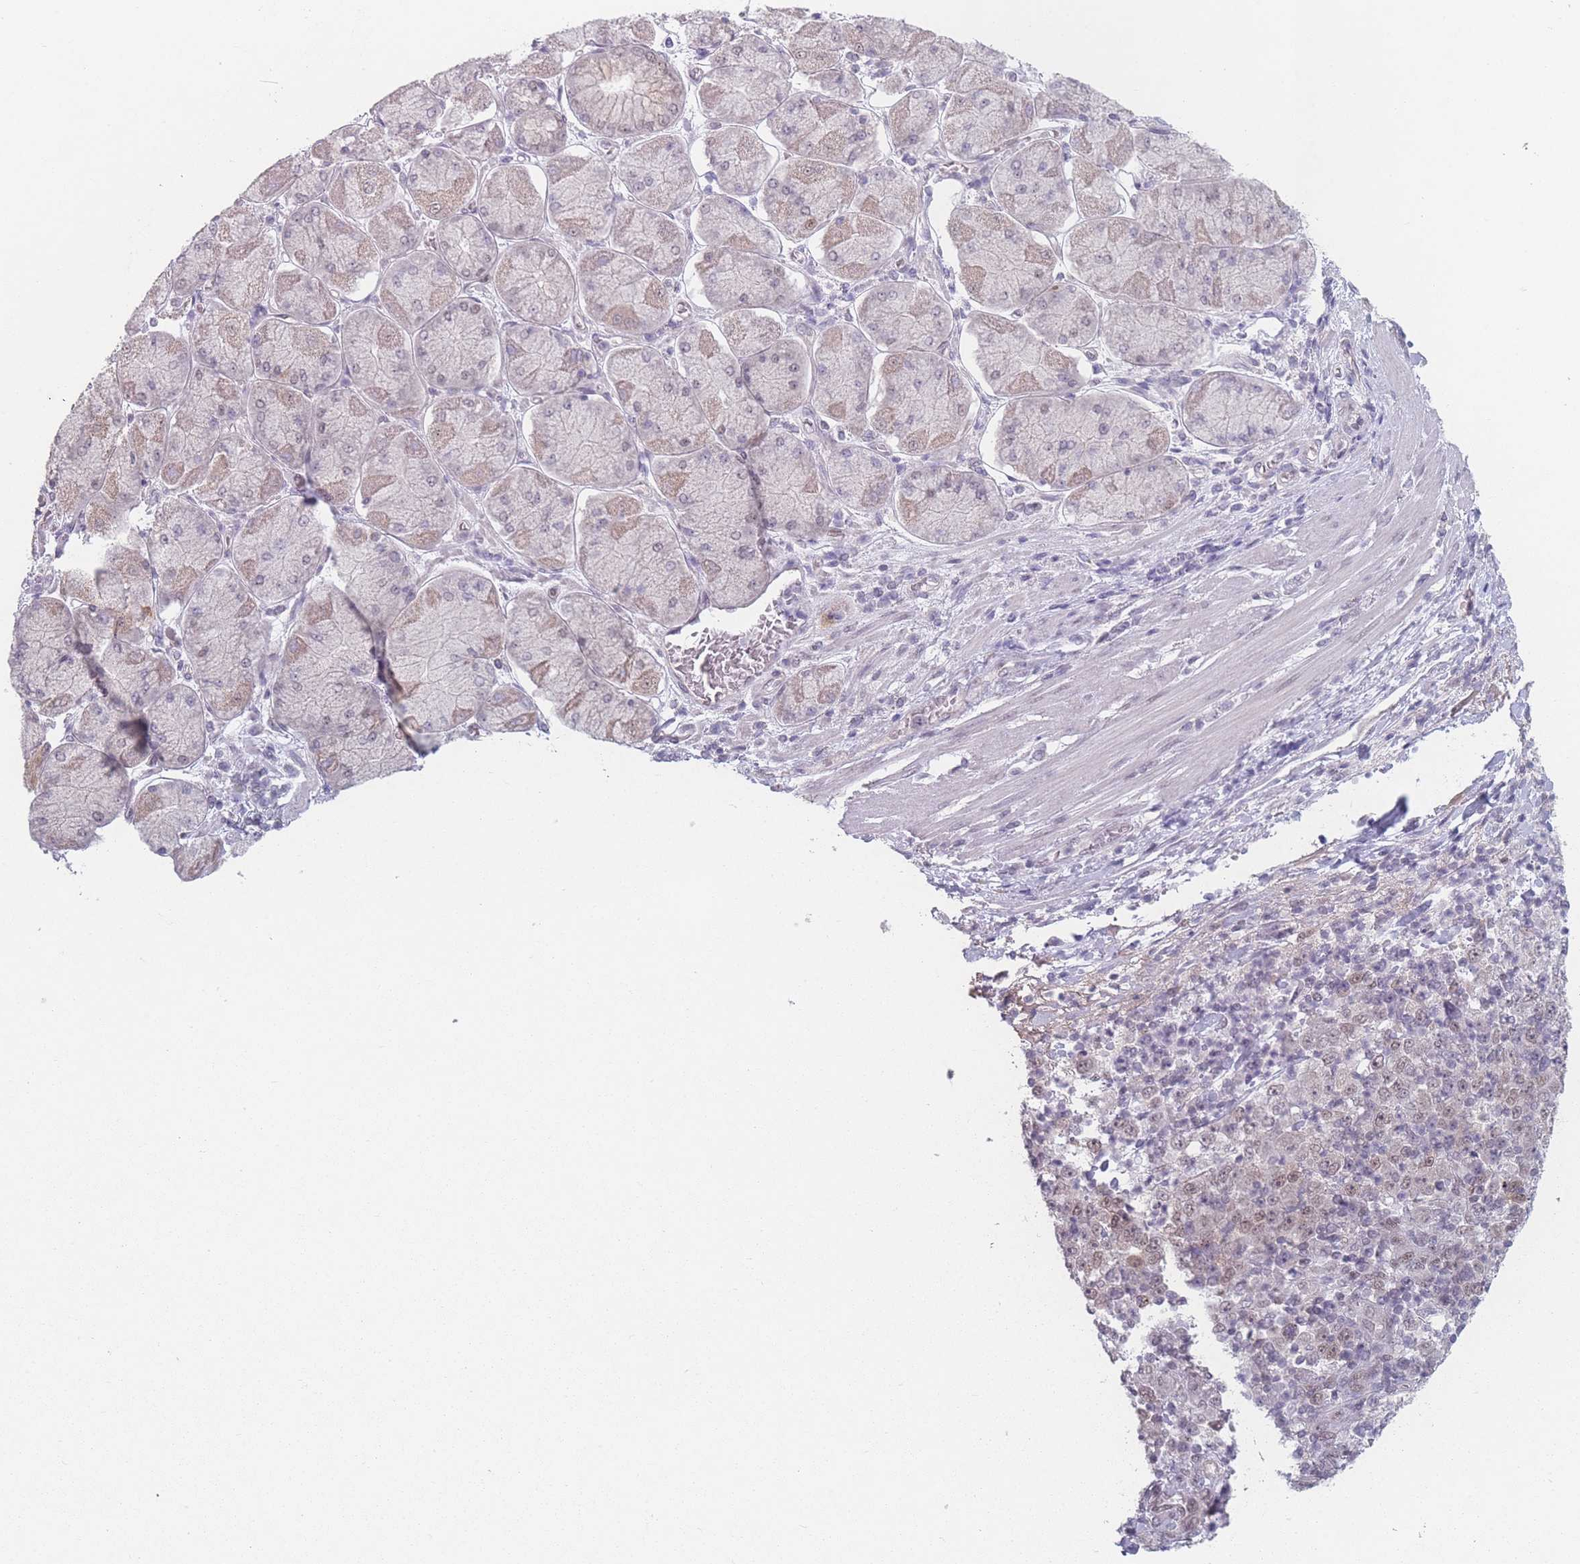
{"staining": {"intensity": "moderate", "quantity": "25%-75%", "location": "nuclear"}, "tissue": "stomach cancer", "cell_type": "Tumor cells", "image_type": "cancer", "snomed": [{"axis": "morphology", "description": "Normal tissue, NOS"}, {"axis": "morphology", "description": "Adenocarcinoma, NOS"}, {"axis": "topography", "description": "Stomach, upper"}, {"axis": "topography", "description": "Stomach"}], "caption": "Protein positivity by IHC shows moderate nuclear staining in approximately 25%-75% of tumor cells in stomach adenocarcinoma. (DAB IHC with brightfield microscopy, high magnification).", "gene": "ZC3H14", "patient": {"sex": "male", "age": 59}}